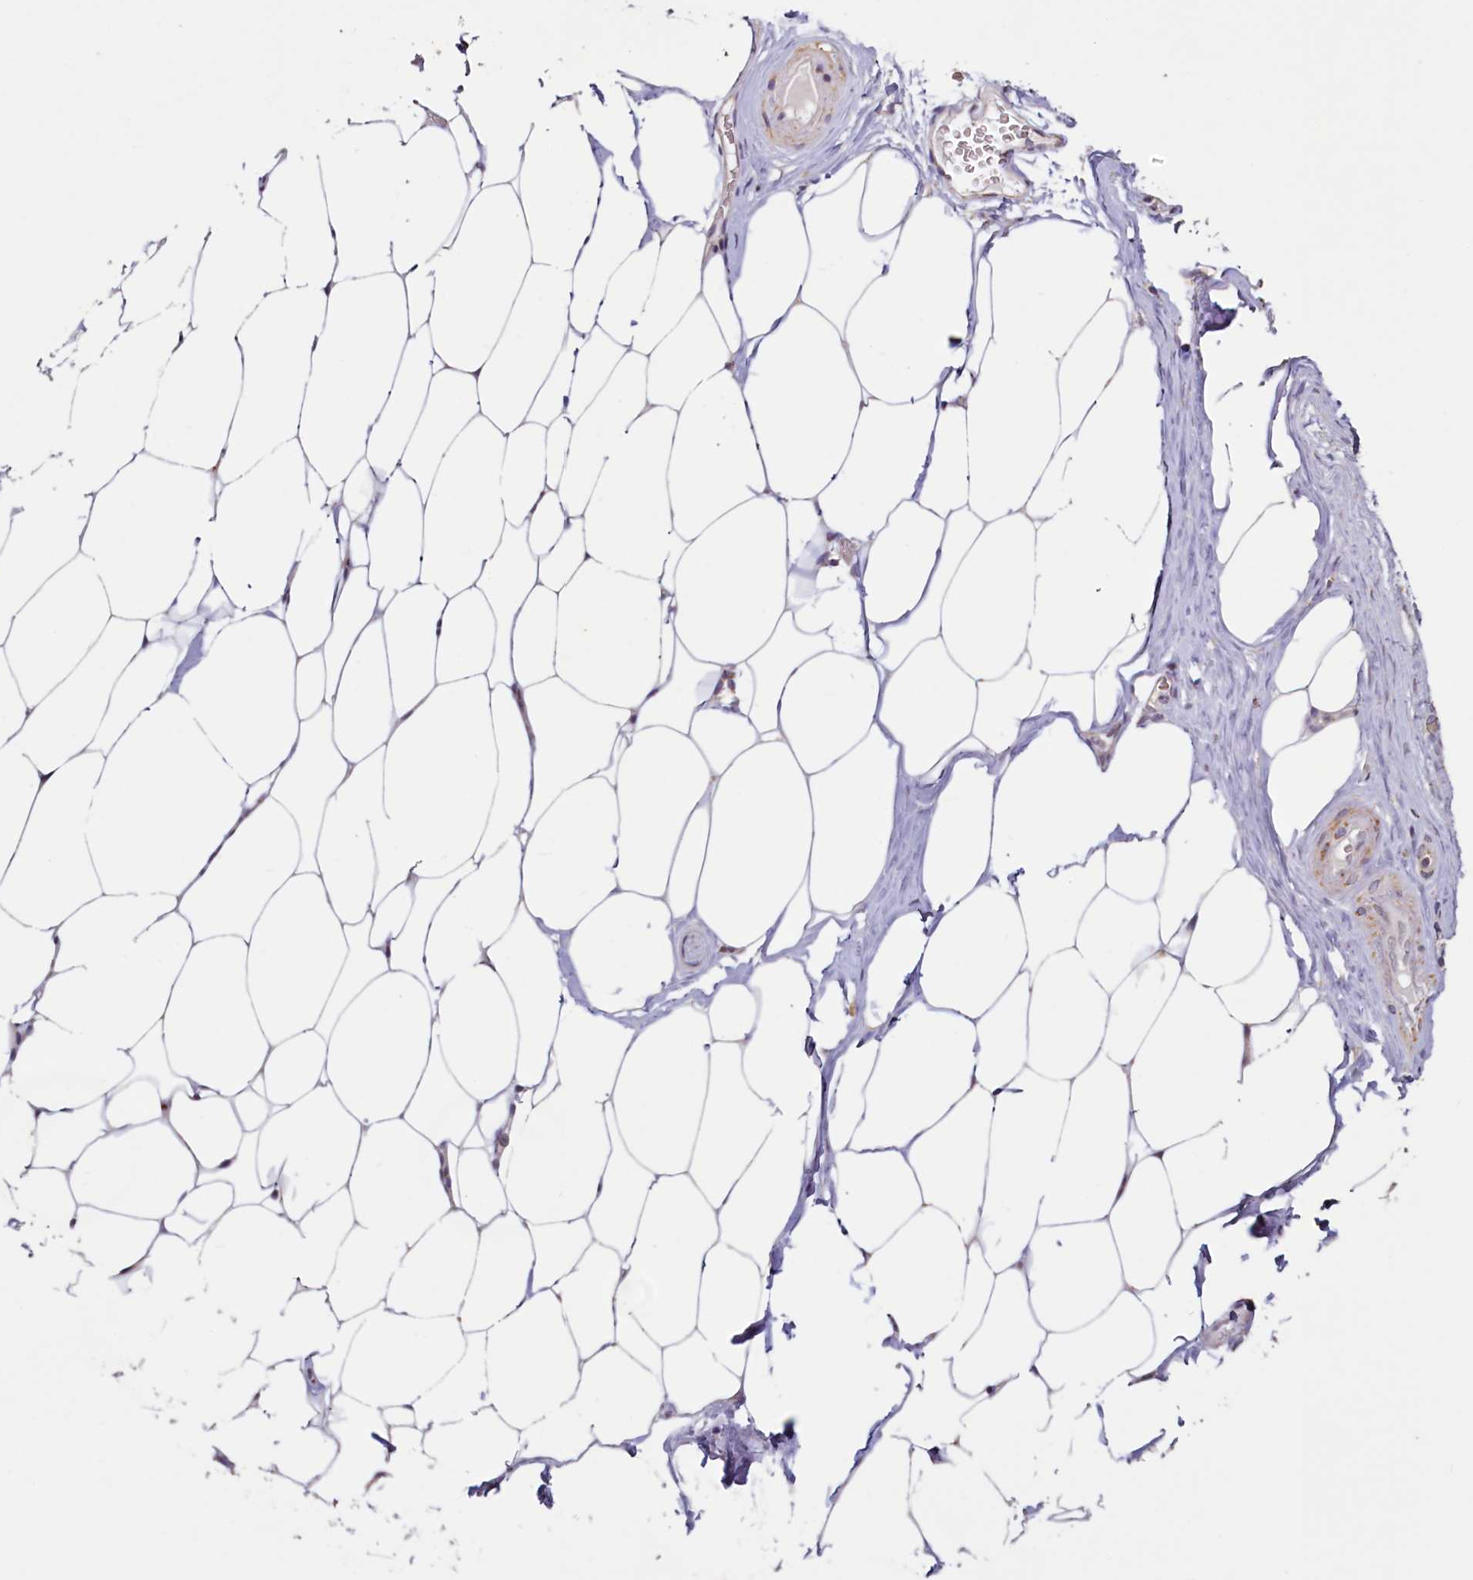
{"staining": {"intensity": "moderate", "quantity": "25%-75%", "location": "cytoplasmic/membranous"}, "tissue": "adipose tissue", "cell_type": "Adipocytes", "image_type": "normal", "snomed": [{"axis": "morphology", "description": "Normal tissue, NOS"}, {"axis": "morphology", "description": "Adenocarcinoma, Low grade"}, {"axis": "topography", "description": "Prostate"}, {"axis": "topography", "description": "Peripheral nerve tissue"}], "caption": "Immunohistochemistry image of normal adipose tissue stained for a protein (brown), which shows medium levels of moderate cytoplasmic/membranous expression in about 25%-75% of adipocytes.", "gene": "PDE6D", "patient": {"sex": "male", "age": 63}}